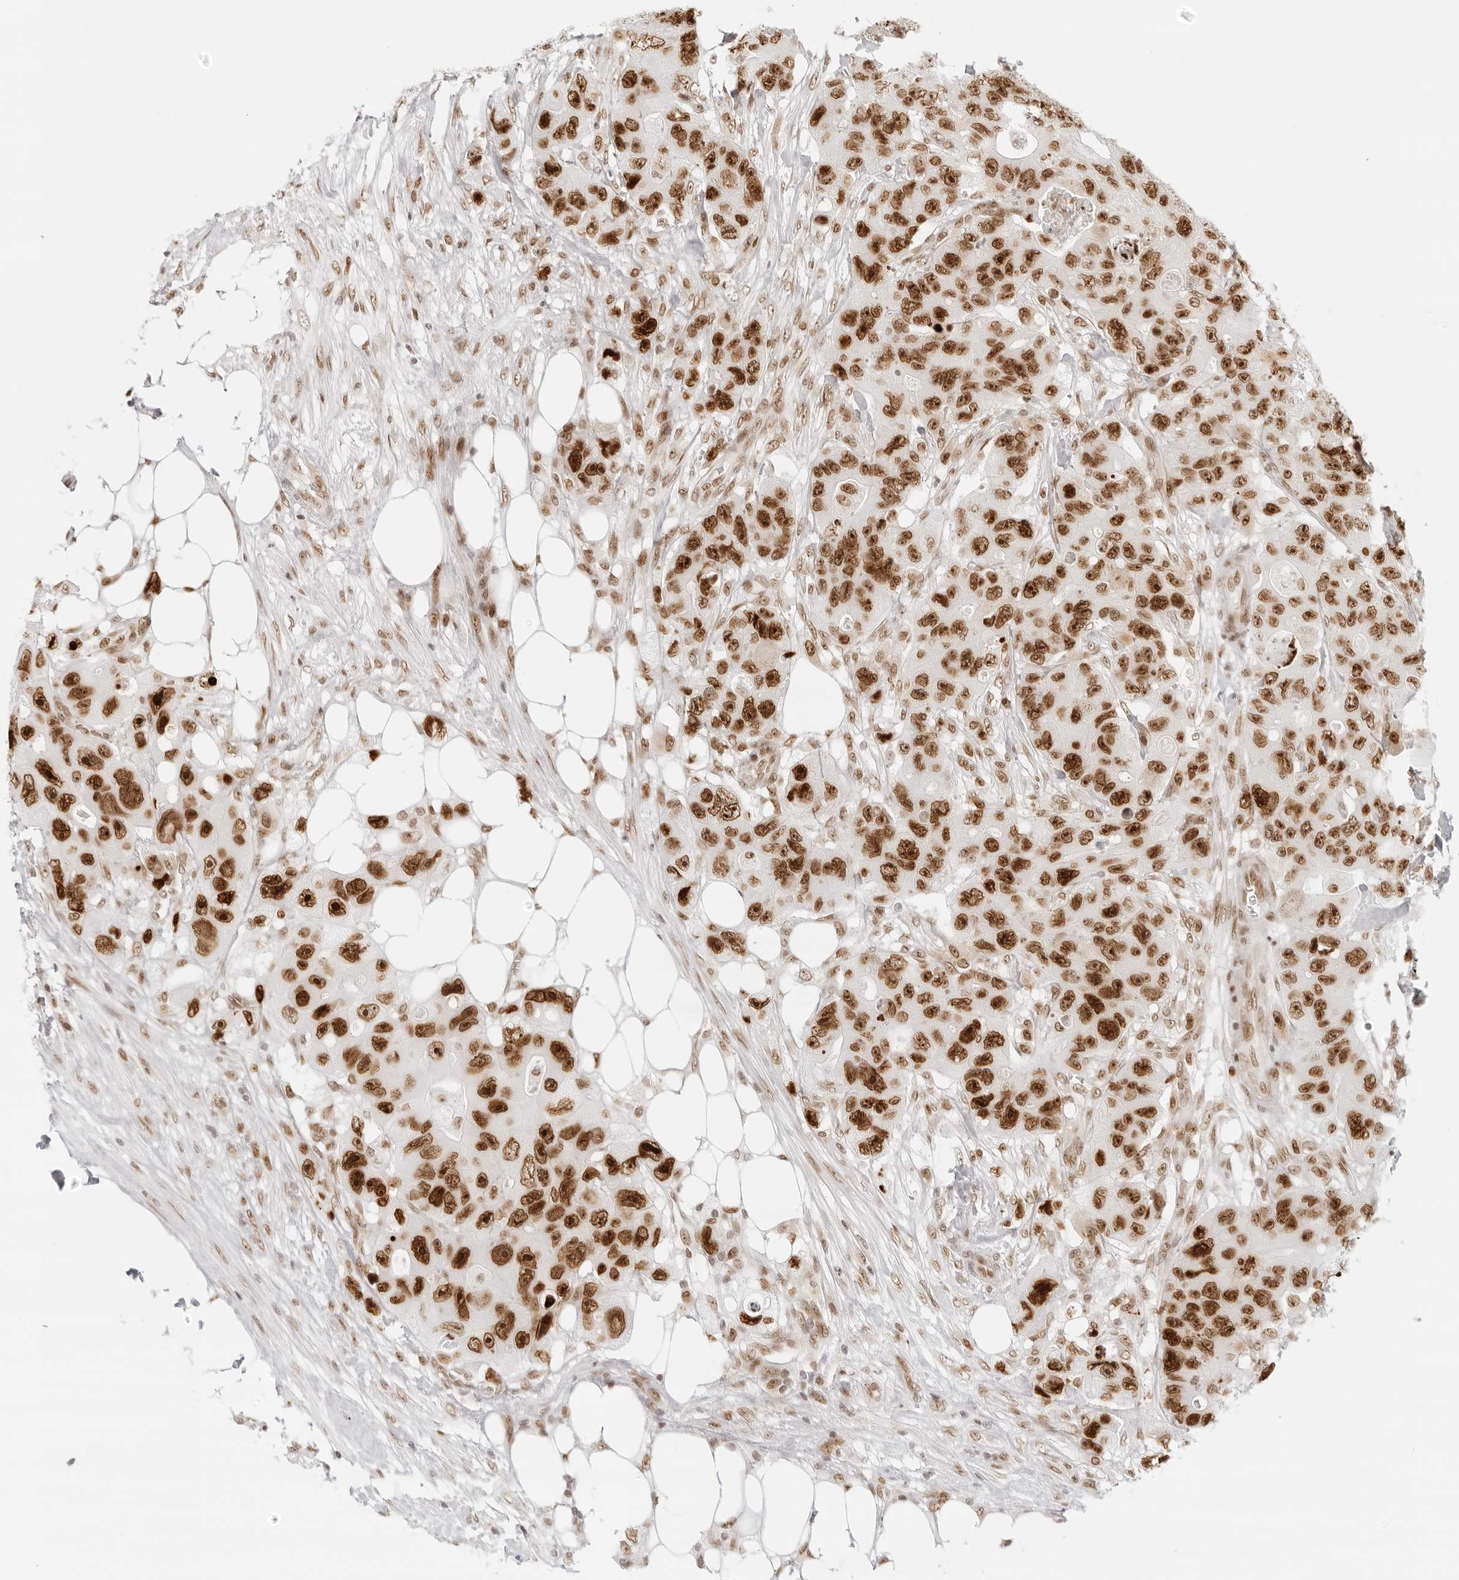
{"staining": {"intensity": "strong", "quantity": ">75%", "location": "nuclear"}, "tissue": "colorectal cancer", "cell_type": "Tumor cells", "image_type": "cancer", "snomed": [{"axis": "morphology", "description": "Adenocarcinoma, NOS"}, {"axis": "topography", "description": "Colon"}], "caption": "Brown immunohistochemical staining in colorectal cancer (adenocarcinoma) demonstrates strong nuclear expression in approximately >75% of tumor cells.", "gene": "RCC1", "patient": {"sex": "female", "age": 46}}